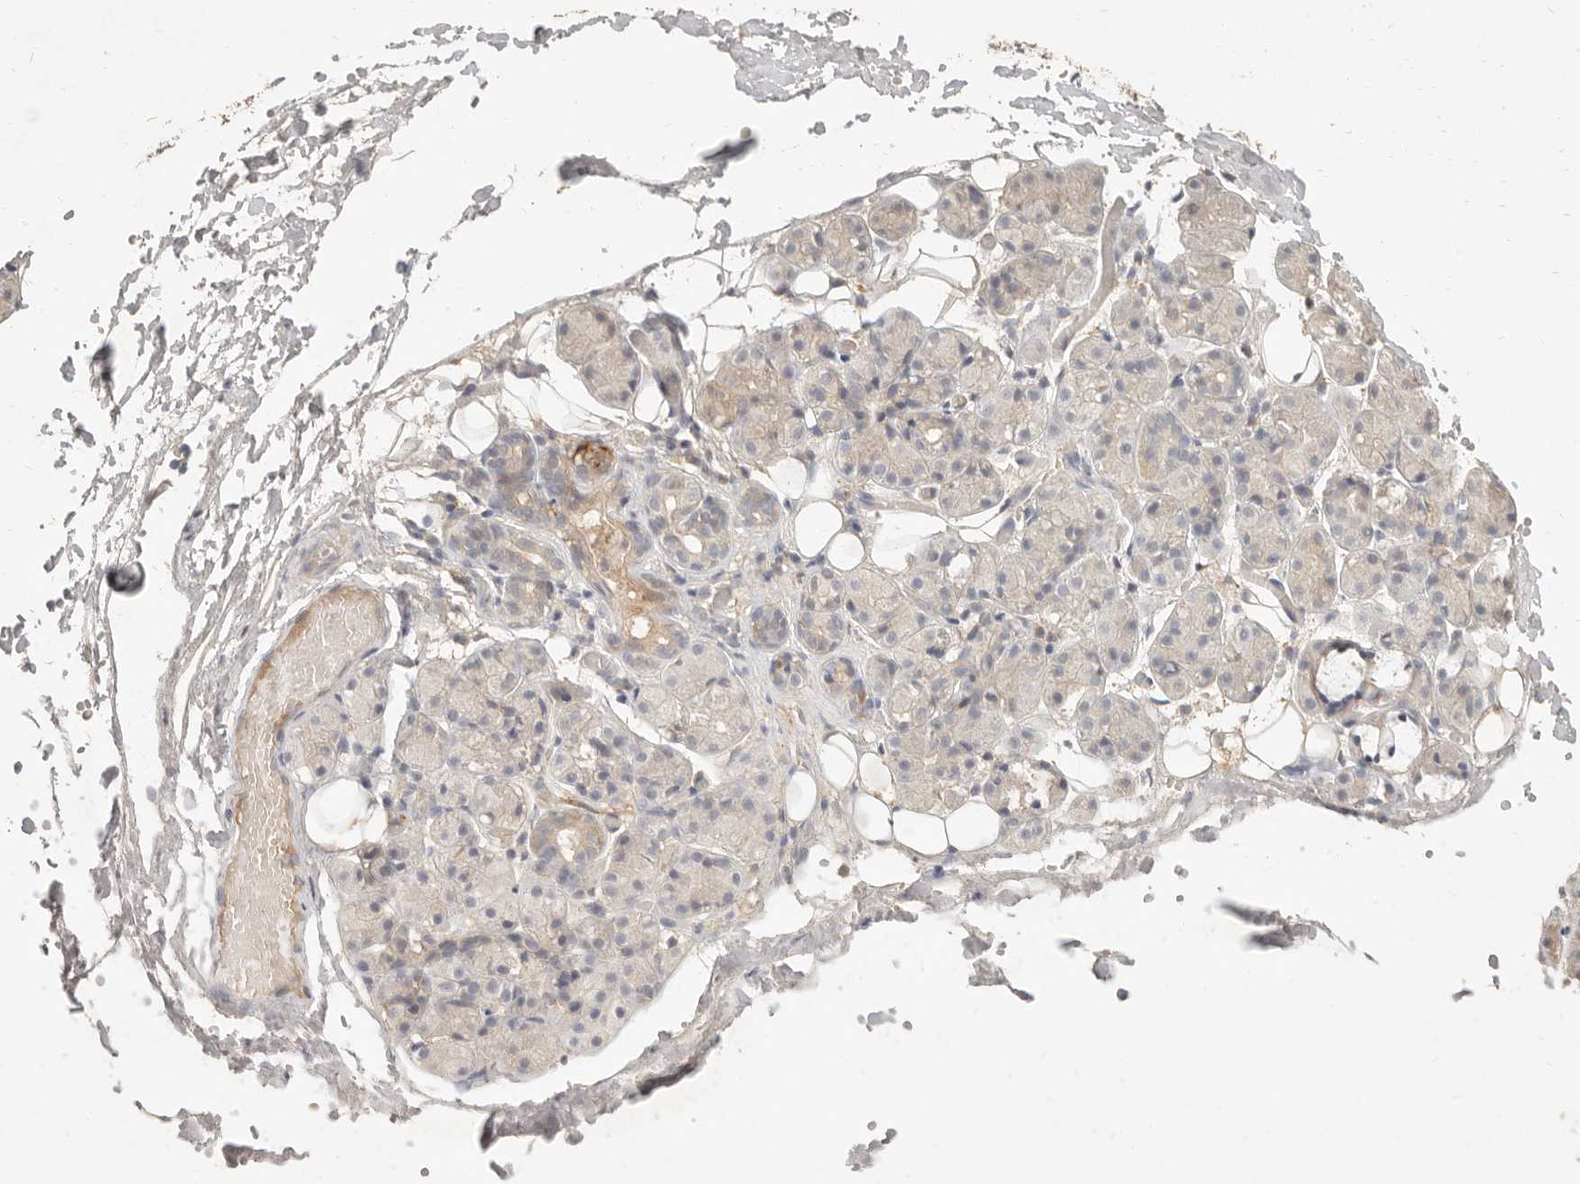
{"staining": {"intensity": "weak", "quantity": "<25%", "location": "cytoplasmic/membranous"}, "tissue": "salivary gland", "cell_type": "Glandular cells", "image_type": "normal", "snomed": [{"axis": "morphology", "description": "Normal tissue, NOS"}, {"axis": "topography", "description": "Salivary gland"}], "caption": "Immunohistochemistry (IHC) micrograph of benign salivary gland: salivary gland stained with DAB (3,3'-diaminobenzidine) exhibits no significant protein expression in glandular cells.", "gene": "NECAP2", "patient": {"sex": "male", "age": 63}}